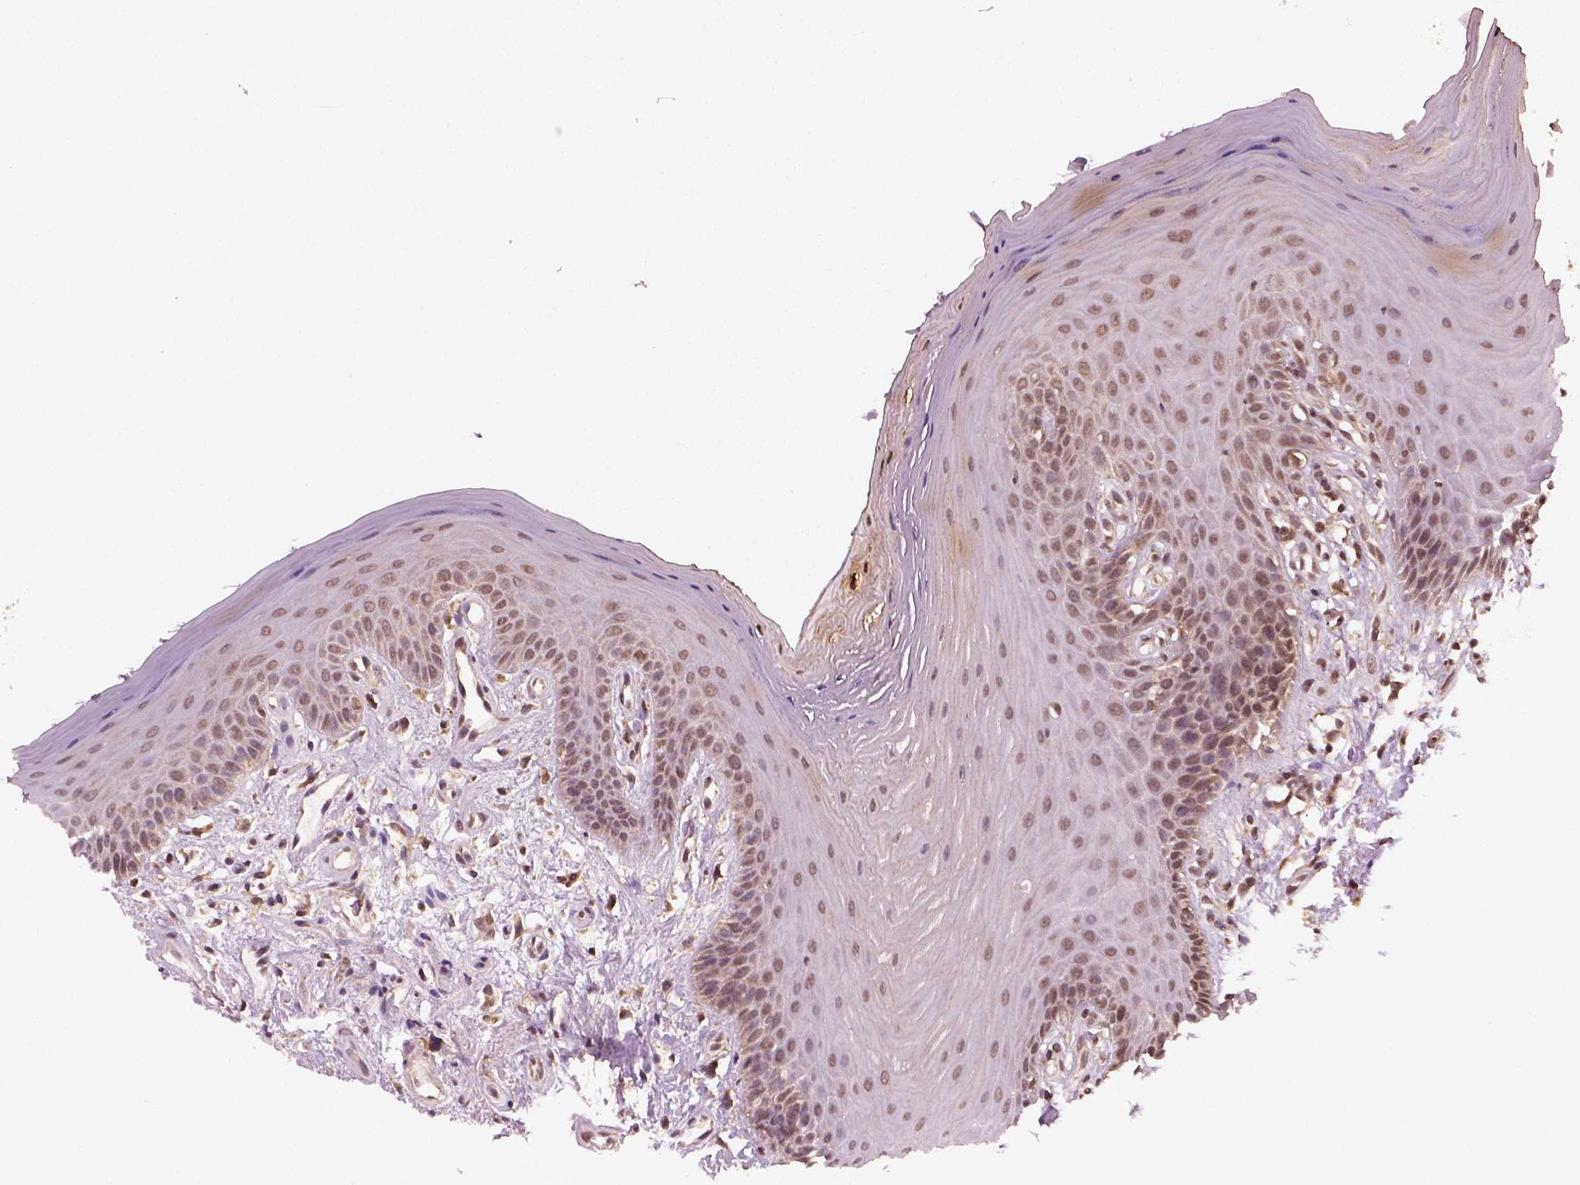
{"staining": {"intensity": "moderate", "quantity": "<25%", "location": "nuclear"}, "tissue": "oral mucosa", "cell_type": "Squamous epithelial cells", "image_type": "normal", "snomed": [{"axis": "morphology", "description": "Normal tissue, NOS"}, {"axis": "morphology", "description": "Normal morphology"}, {"axis": "topography", "description": "Oral tissue"}], "caption": "IHC micrograph of normal oral mucosa: oral mucosa stained using immunohistochemistry (IHC) exhibits low levels of moderate protein expression localized specifically in the nuclear of squamous epithelial cells, appearing as a nuclear brown color.", "gene": "NUDT9", "patient": {"sex": "female", "age": 76}}